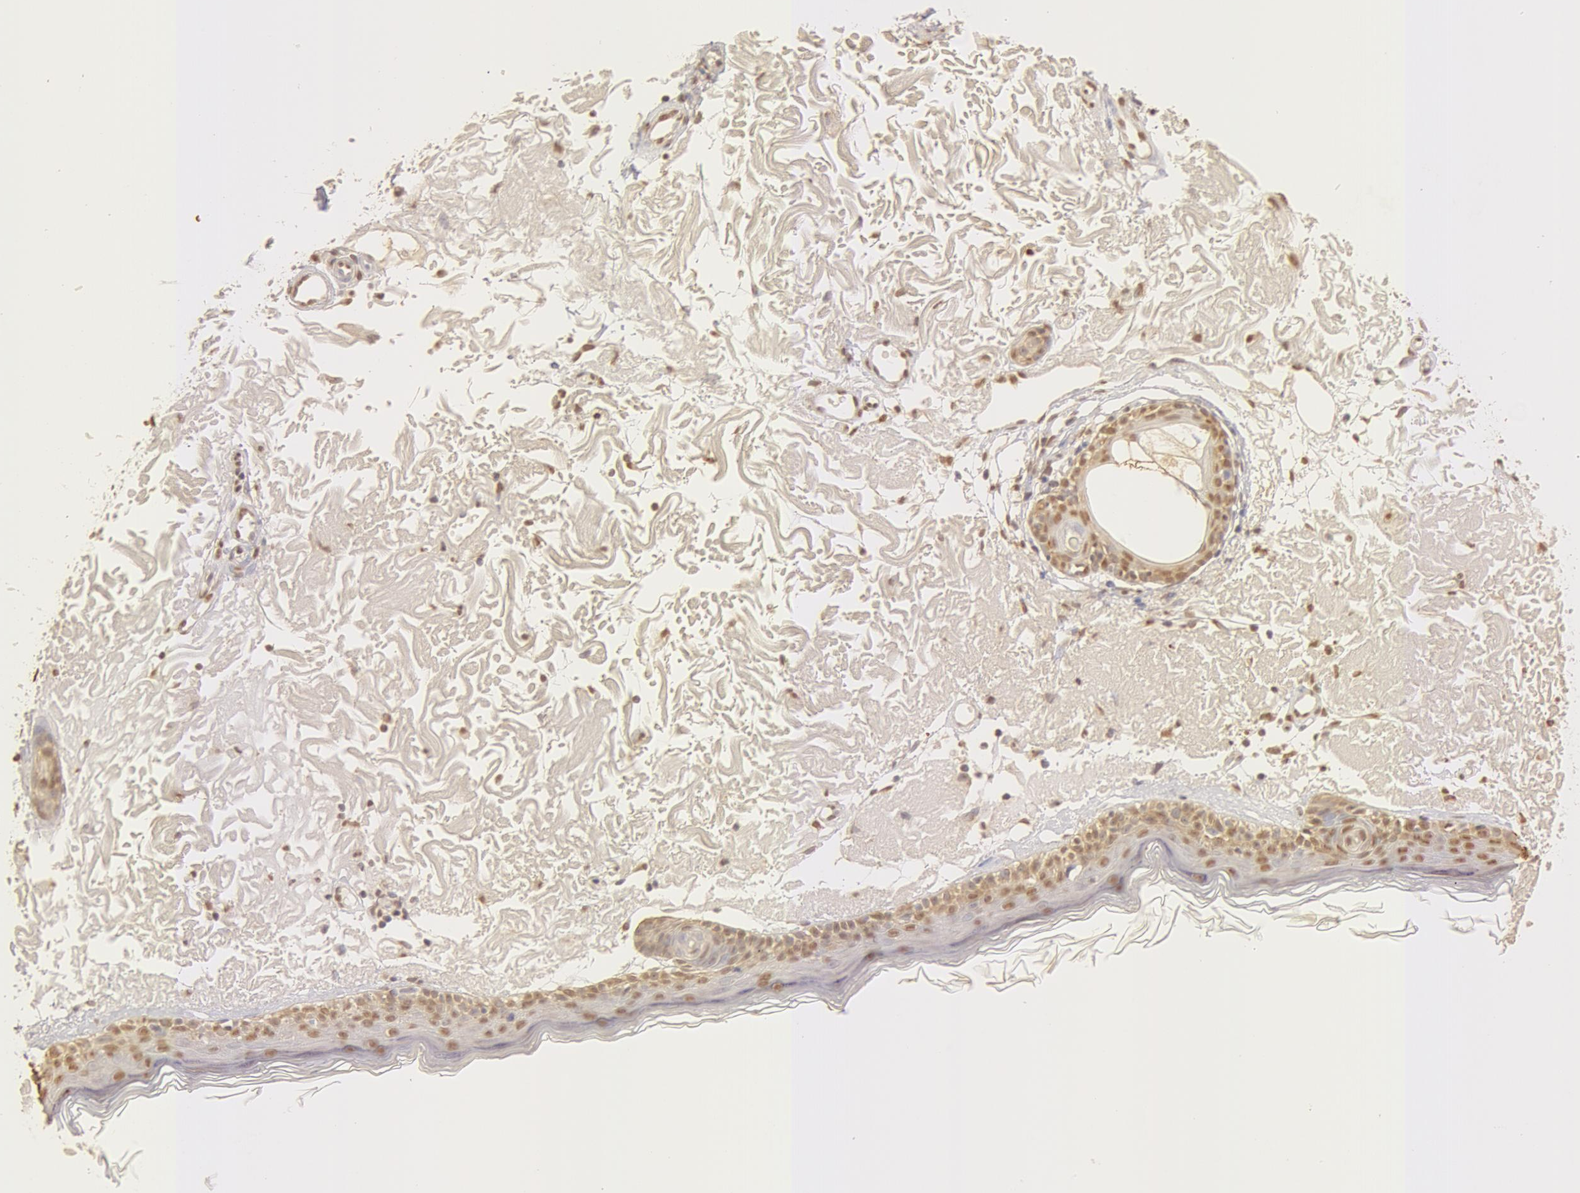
{"staining": {"intensity": "moderate", "quantity": ">75%", "location": "nuclear"}, "tissue": "skin", "cell_type": "Fibroblasts", "image_type": "normal", "snomed": [{"axis": "morphology", "description": "Normal tissue, NOS"}, {"axis": "topography", "description": "Skin"}], "caption": "The image displays a brown stain indicating the presence of a protein in the nuclear of fibroblasts in skin.", "gene": "SNRNP70", "patient": {"sex": "female", "age": 90}}